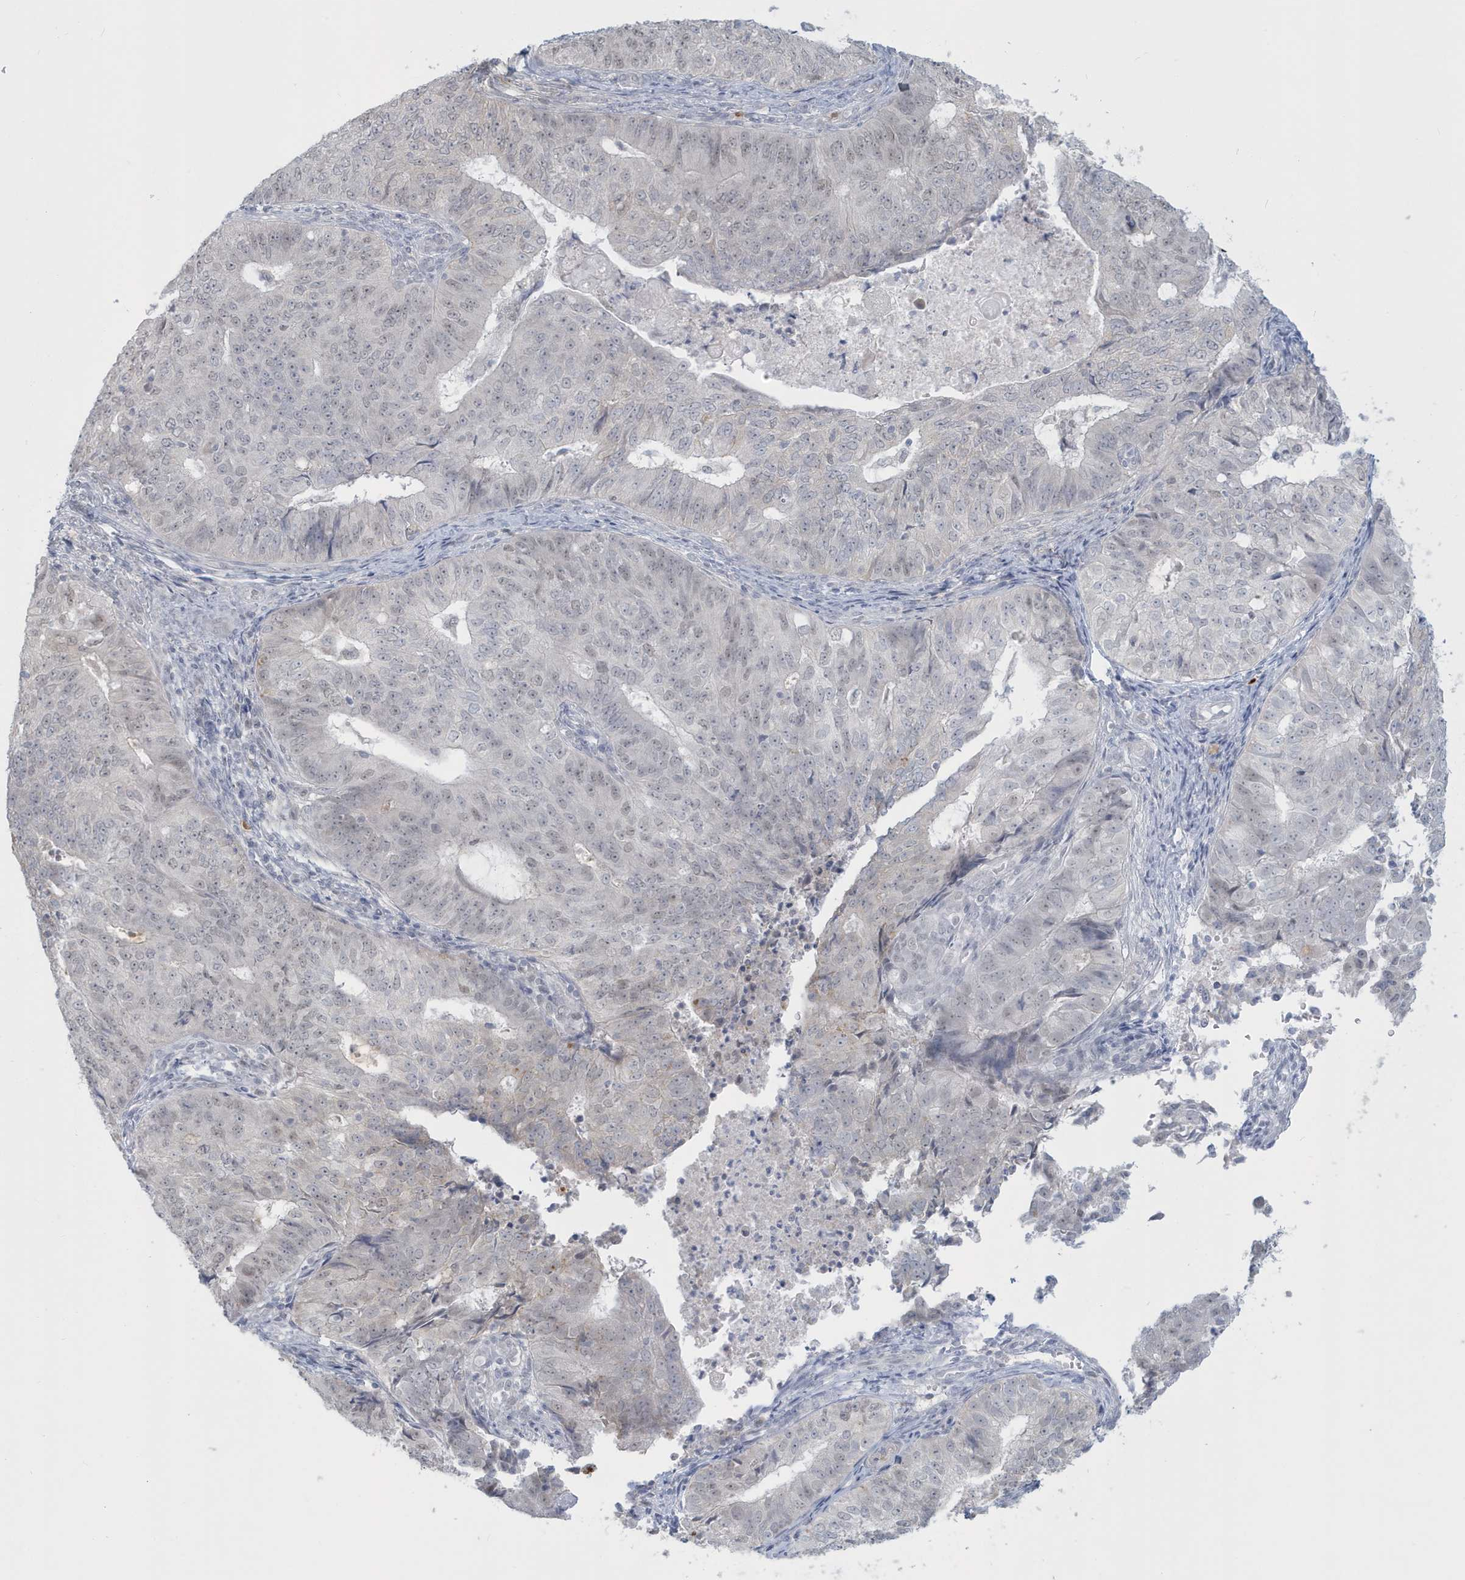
{"staining": {"intensity": "weak", "quantity": "<25%", "location": "nuclear"}, "tissue": "endometrial cancer", "cell_type": "Tumor cells", "image_type": "cancer", "snomed": [{"axis": "morphology", "description": "Adenocarcinoma, NOS"}, {"axis": "topography", "description": "Endometrium"}], "caption": "Tumor cells are negative for protein expression in human adenocarcinoma (endometrial).", "gene": "HERC6", "patient": {"sex": "female", "age": 32}}